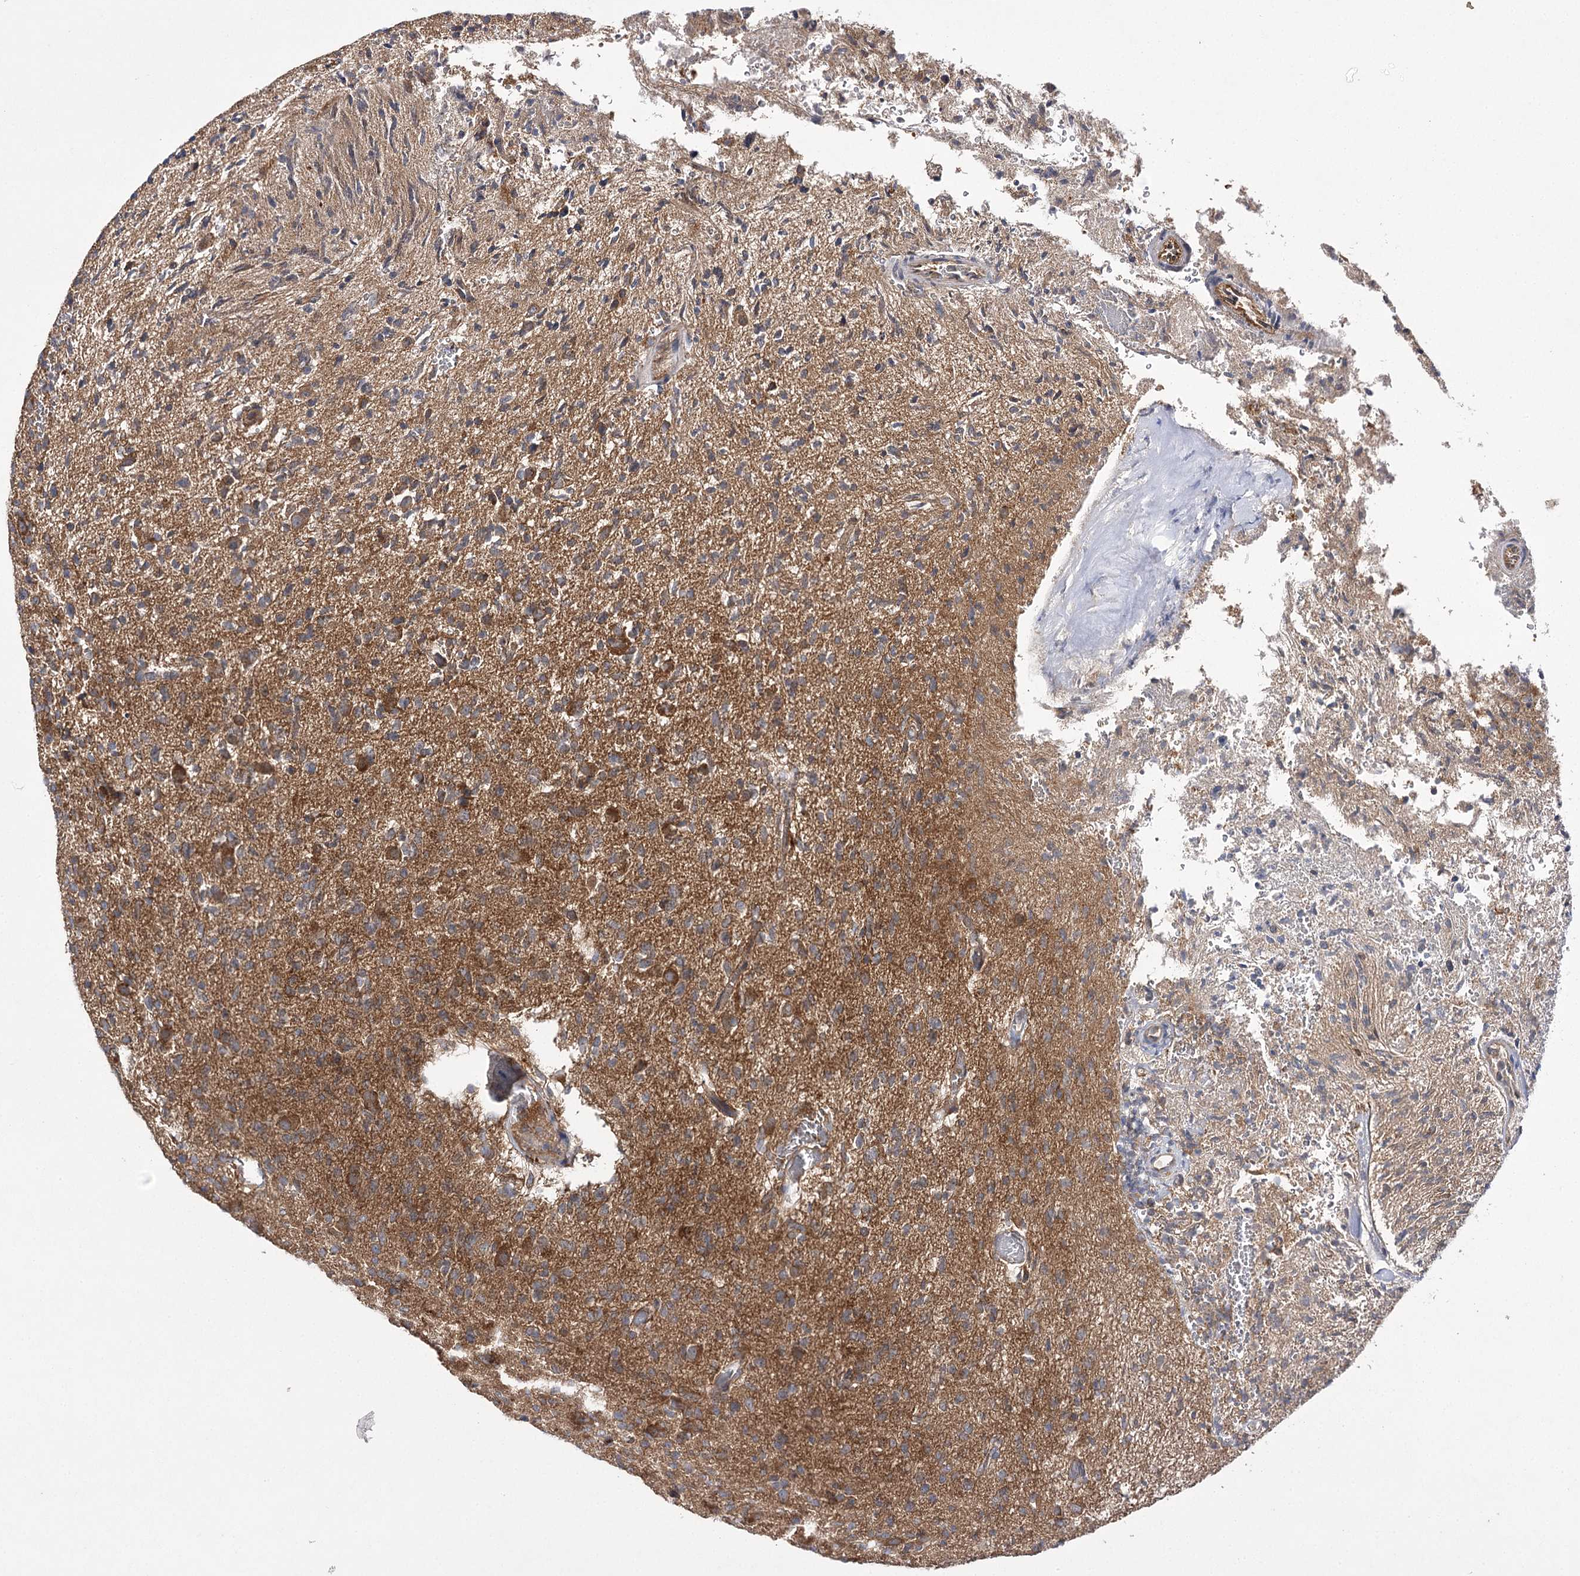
{"staining": {"intensity": "moderate", "quantity": "<25%", "location": "cytoplasmic/membranous"}, "tissue": "glioma", "cell_type": "Tumor cells", "image_type": "cancer", "snomed": [{"axis": "morphology", "description": "Glioma, malignant, High grade"}, {"axis": "topography", "description": "Brain"}], "caption": "Malignant glioma (high-grade) was stained to show a protein in brown. There is low levels of moderate cytoplasmic/membranous staining in about <25% of tumor cells.", "gene": "BCR", "patient": {"sex": "female", "age": 57}}